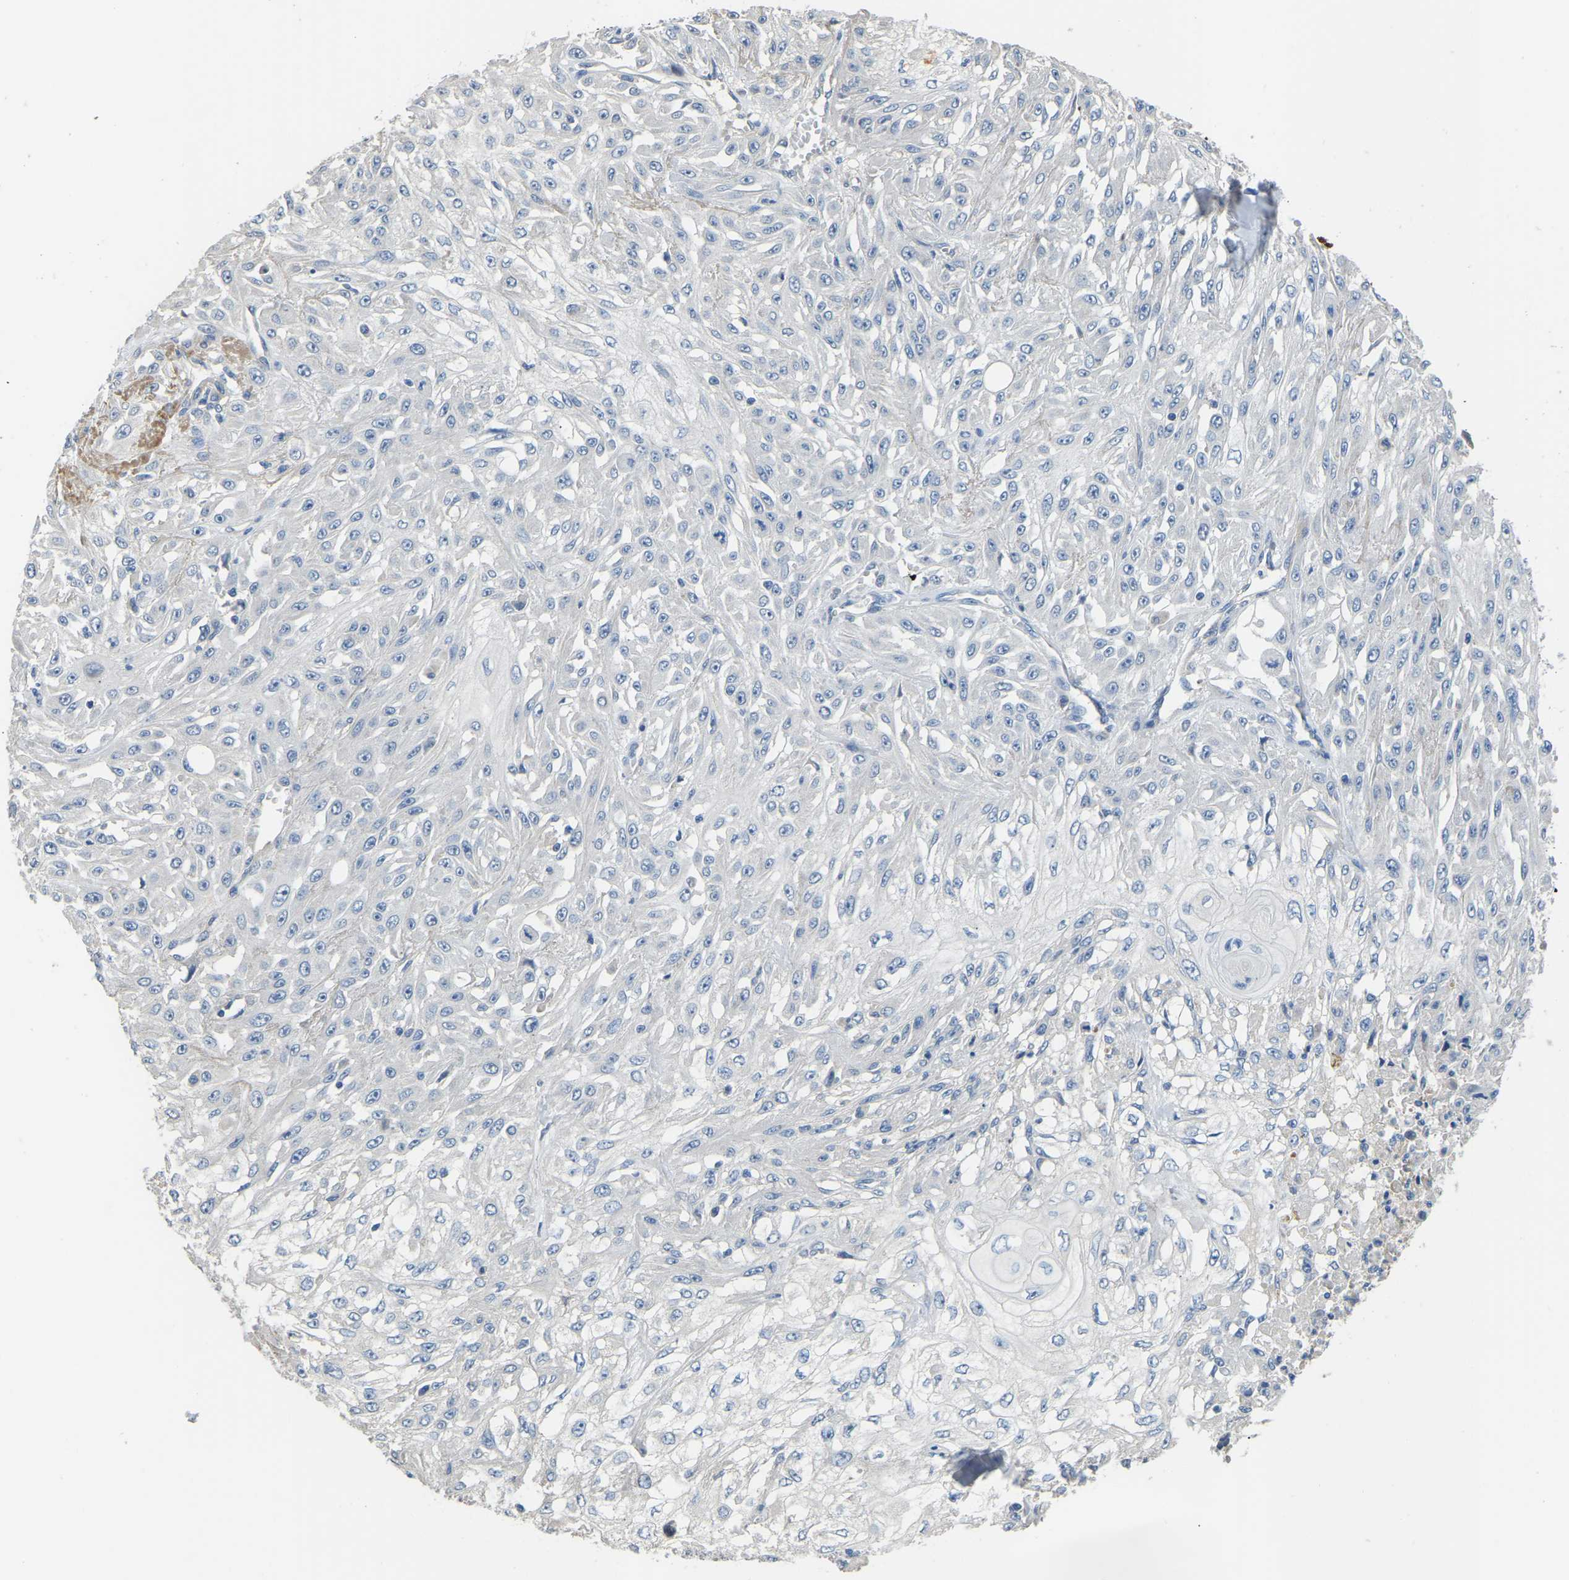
{"staining": {"intensity": "negative", "quantity": "none", "location": "none"}, "tissue": "skin cancer", "cell_type": "Tumor cells", "image_type": "cancer", "snomed": [{"axis": "morphology", "description": "Squamous cell carcinoma, NOS"}, {"axis": "morphology", "description": "Squamous cell carcinoma, metastatic, NOS"}, {"axis": "topography", "description": "Skin"}, {"axis": "topography", "description": "Lymph node"}], "caption": "Tumor cells show no significant staining in skin cancer.", "gene": "HIGD2B", "patient": {"sex": "male", "age": 75}}